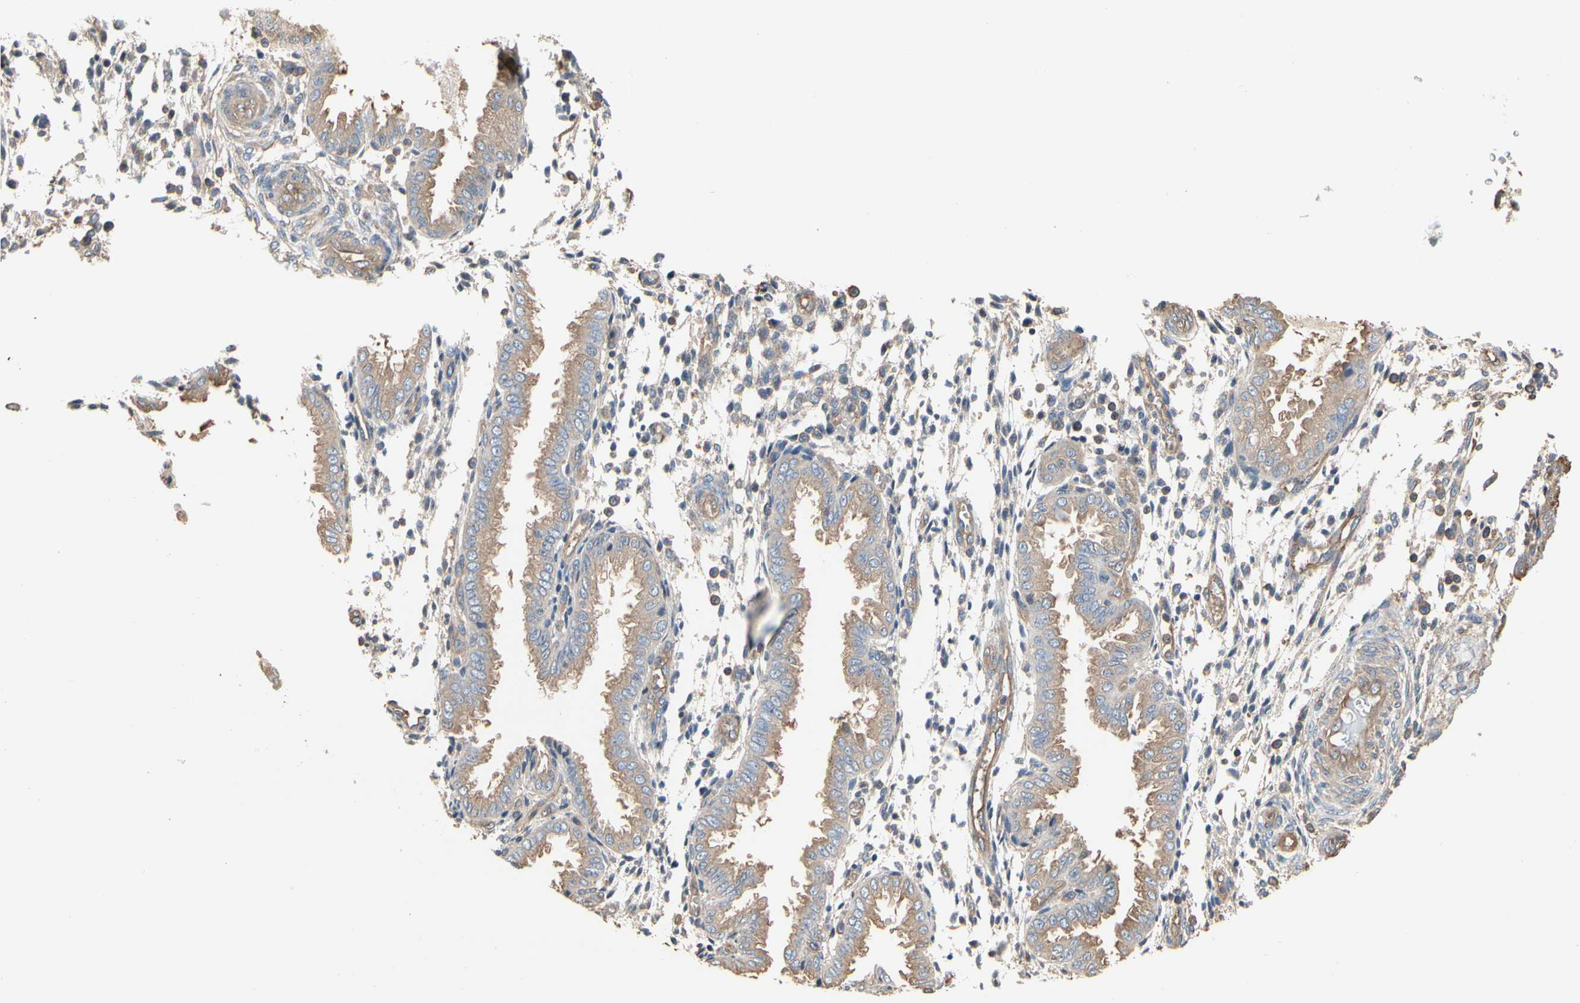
{"staining": {"intensity": "weak", "quantity": "<25%", "location": "cytoplasmic/membranous"}, "tissue": "endometrium", "cell_type": "Cells in endometrial stroma", "image_type": "normal", "snomed": [{"axis": "morphology", "description": "Normal tissue, NOS"}, {"axis": "topography", "description": "Endometrium"}], "caption": "Human endometrium stained for a protein using immunohistochemistry demonstrates no staining in cells in endometrial stroma.", "gene": "PDZK1", "patient": {"sex": "female", "age": 33}}